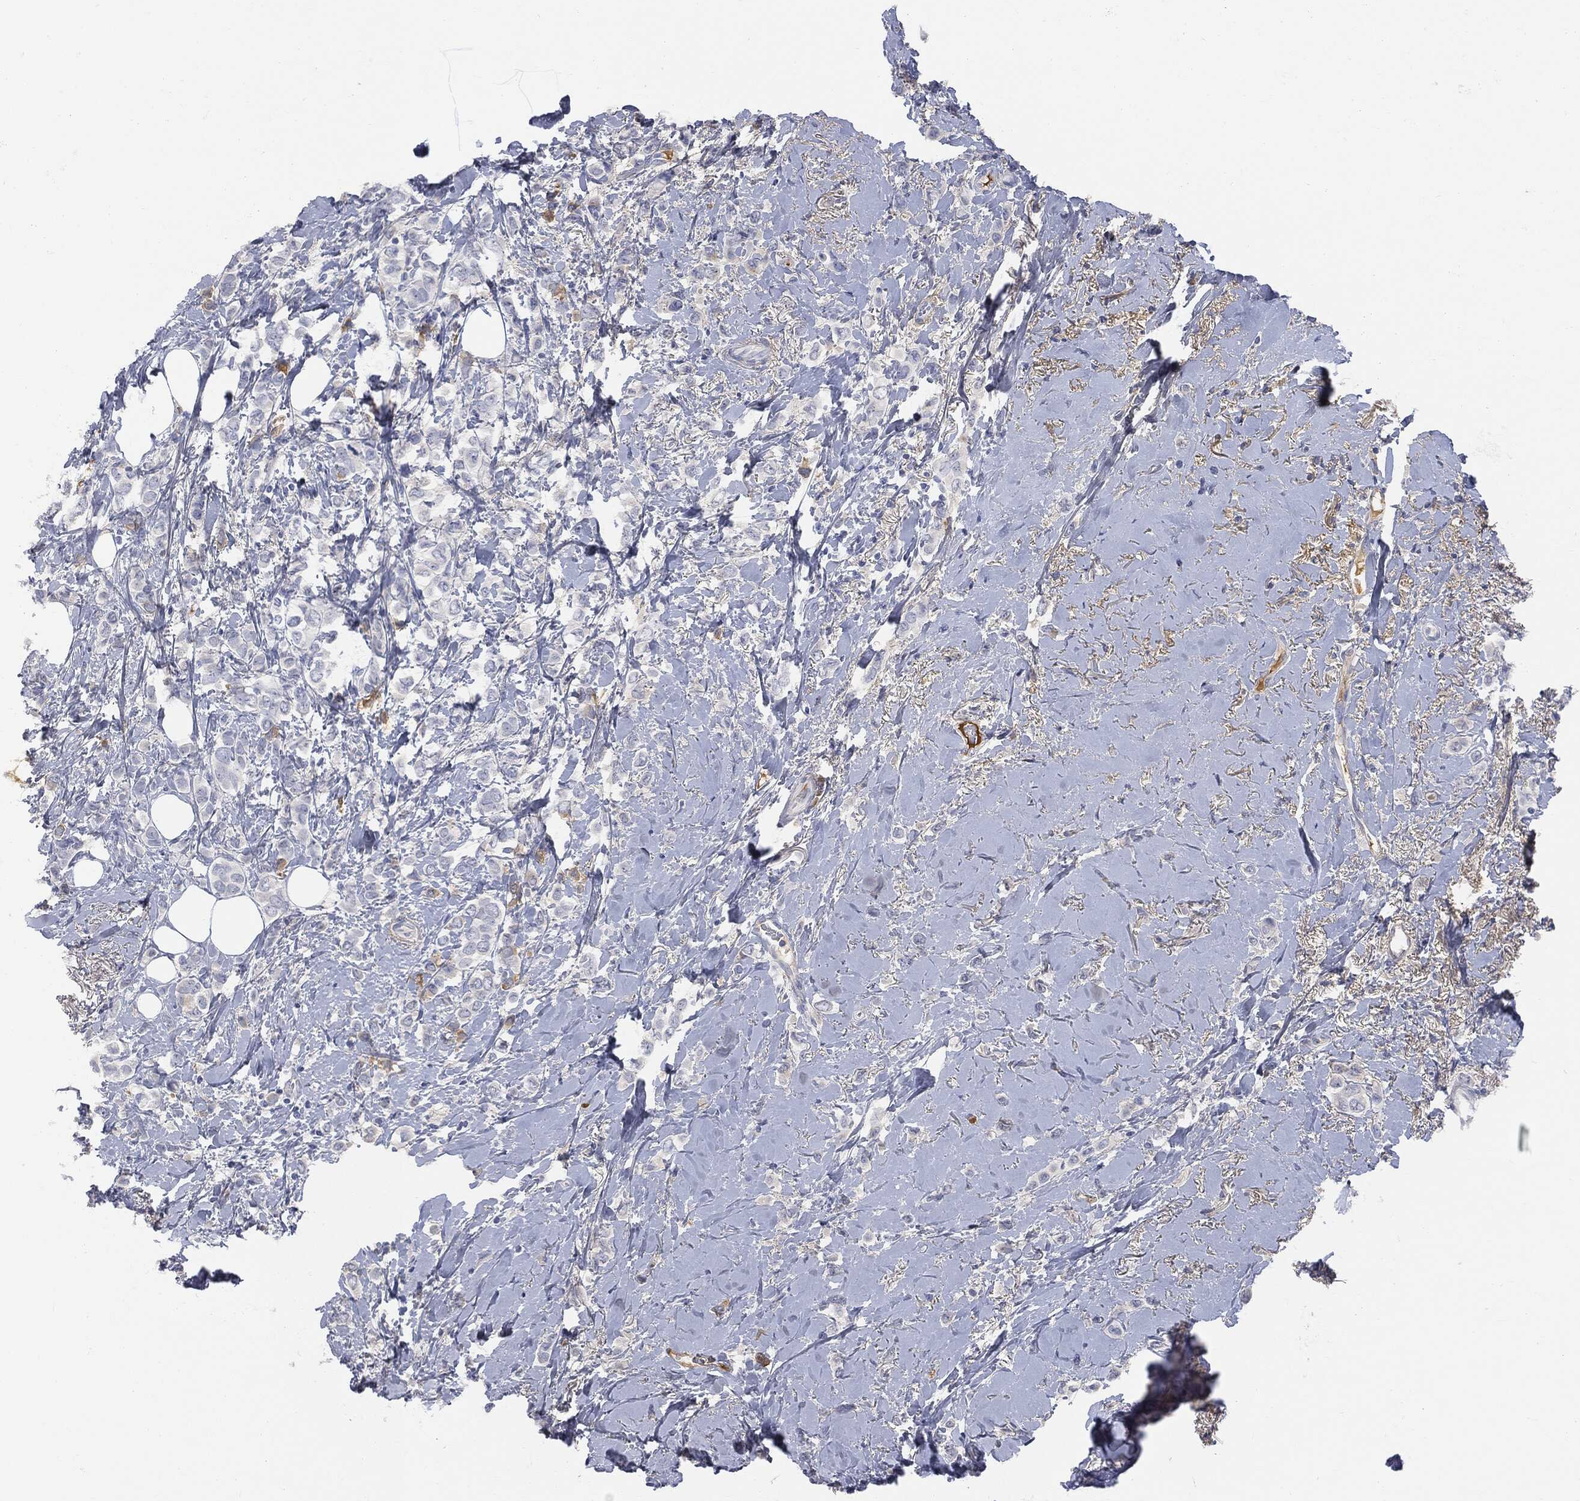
{"staining": {"intensity": "negative", "quantity": "none", "location": "none"}, "tissue": "breast cancer", "cell_type": "Tumor cells", "image_type": "cancer", "snomed": [{"axis": "morphology", "description": "Lobular carcinoma"}, {"axis": "topography", "description": "Breast"}], "caption": "A photomicrograph of lobular carcinoma (breast) stained for a protein shows no brown staining in tumor cells. (Stains: DAB (3,3'-diaminobenzidine) immunohistochemistry with hematoxylin counter stain, Microscopy: brightfield microscopy at high magnification).", "gene": "BTK", "patient": {"sex": "female", "age": 66}}